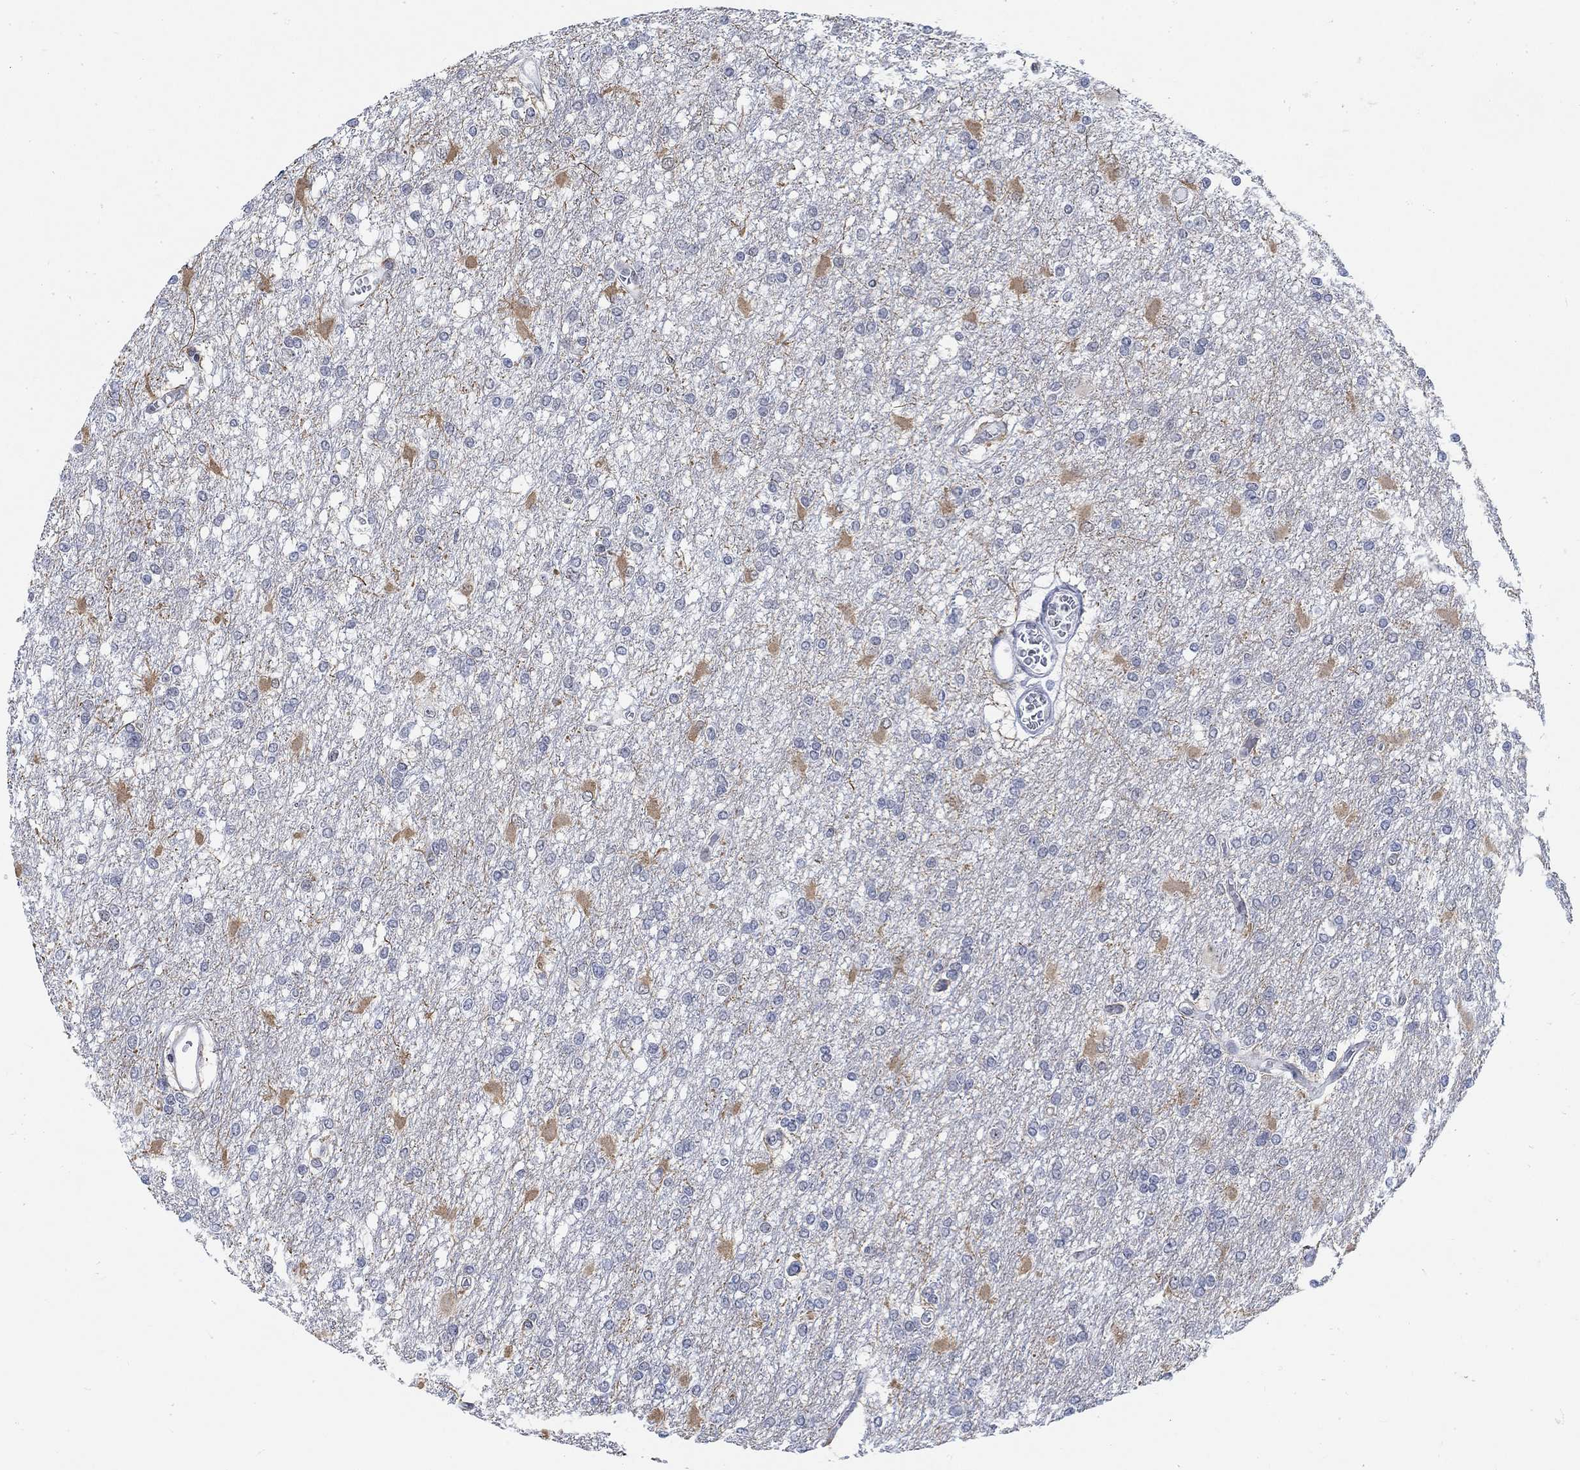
{"staining": {"intensity": "negative", "quantity": "none", "location": "none"}, "tissue": "glioma", "cell_type": "Tumor cells", "image_type": "cancer", "snomed": [{"axis": "morphology", "description": "Glioma, malignant, High grade"}, {"axis": "topography", "description": "Cerebral cortex"}], "caption": "This photomicrograph is of glioma stained with IHC to label a protein in brown with the nuclei are counter-stained blue. There is no positivity in tumor cells.", "gene": "KCNH8", "patient": {"sex": "male", "age": 79}}